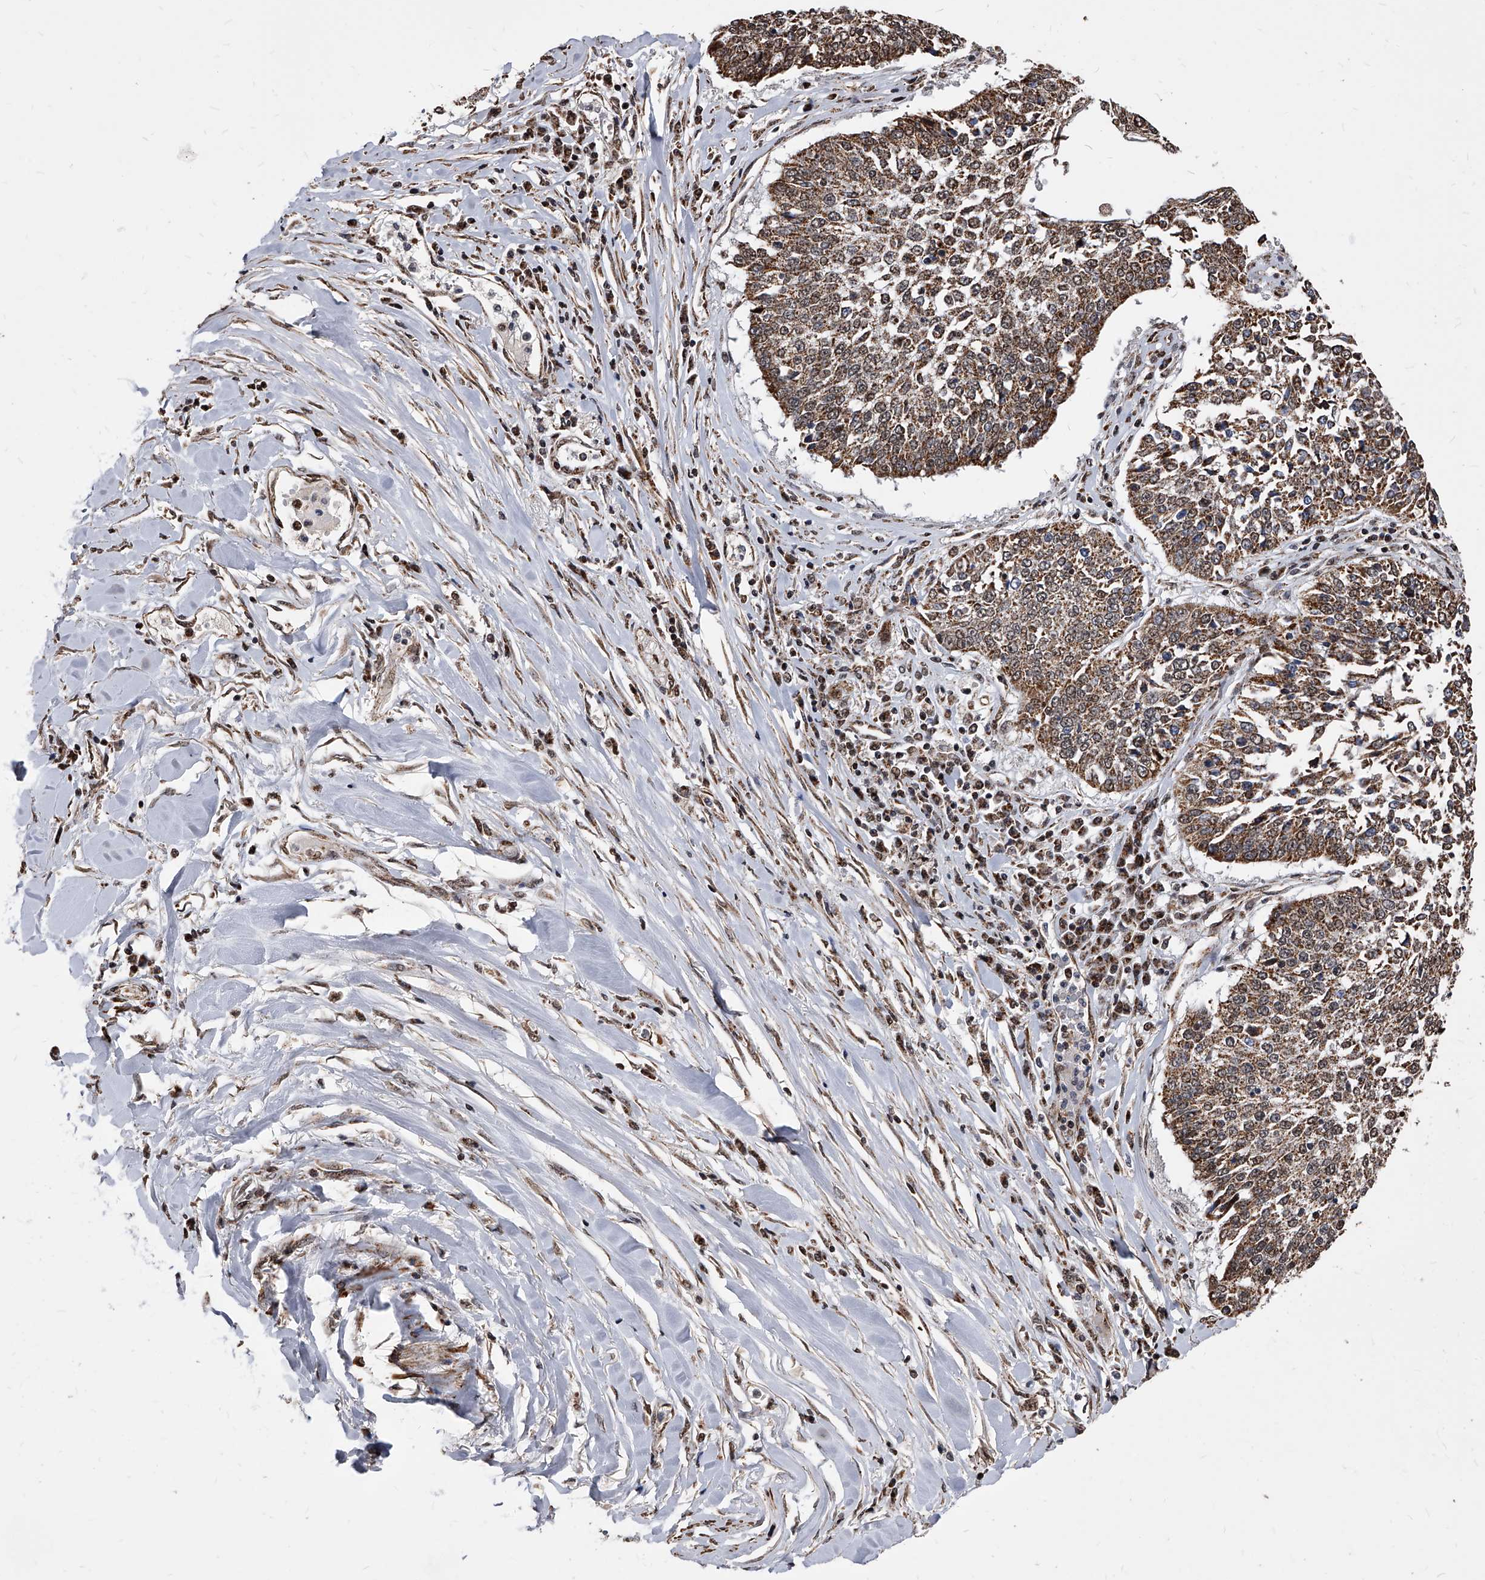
{"staining": {"intensity": "moderate", "quantity": ">75%", "location": "cytoplasmic/membranous"}, "tissue": "lung cancer", "cell_type": "Tumor cells", "image_type": "cancer", "snomed": [{"axis": "morphology", "description": "Normal tissue, NOS"}, {"axis": "morphology", "description": "Squamous cell carcinoma, NOS"}, {"axis": "topography", "description": "Cartilage tissue"}, {"axis": "topography", "description": "Lung"}, {"axis": "topography", "description": "Peripheral nerve tissue"}], "caption": "A brown stain labels moderate cytoplasmic/membranous staining of a protein in human lung squamous cell carcinoma tumor cells. The protein of interest is stained brown, and the nuclei are stained in blue (DAB (3,3'-diaminobenzidine) IHC with brightfield microscopy, high magnification).", "gene": "DUSP22", "patient": {"sex": "female", "age": 49}}